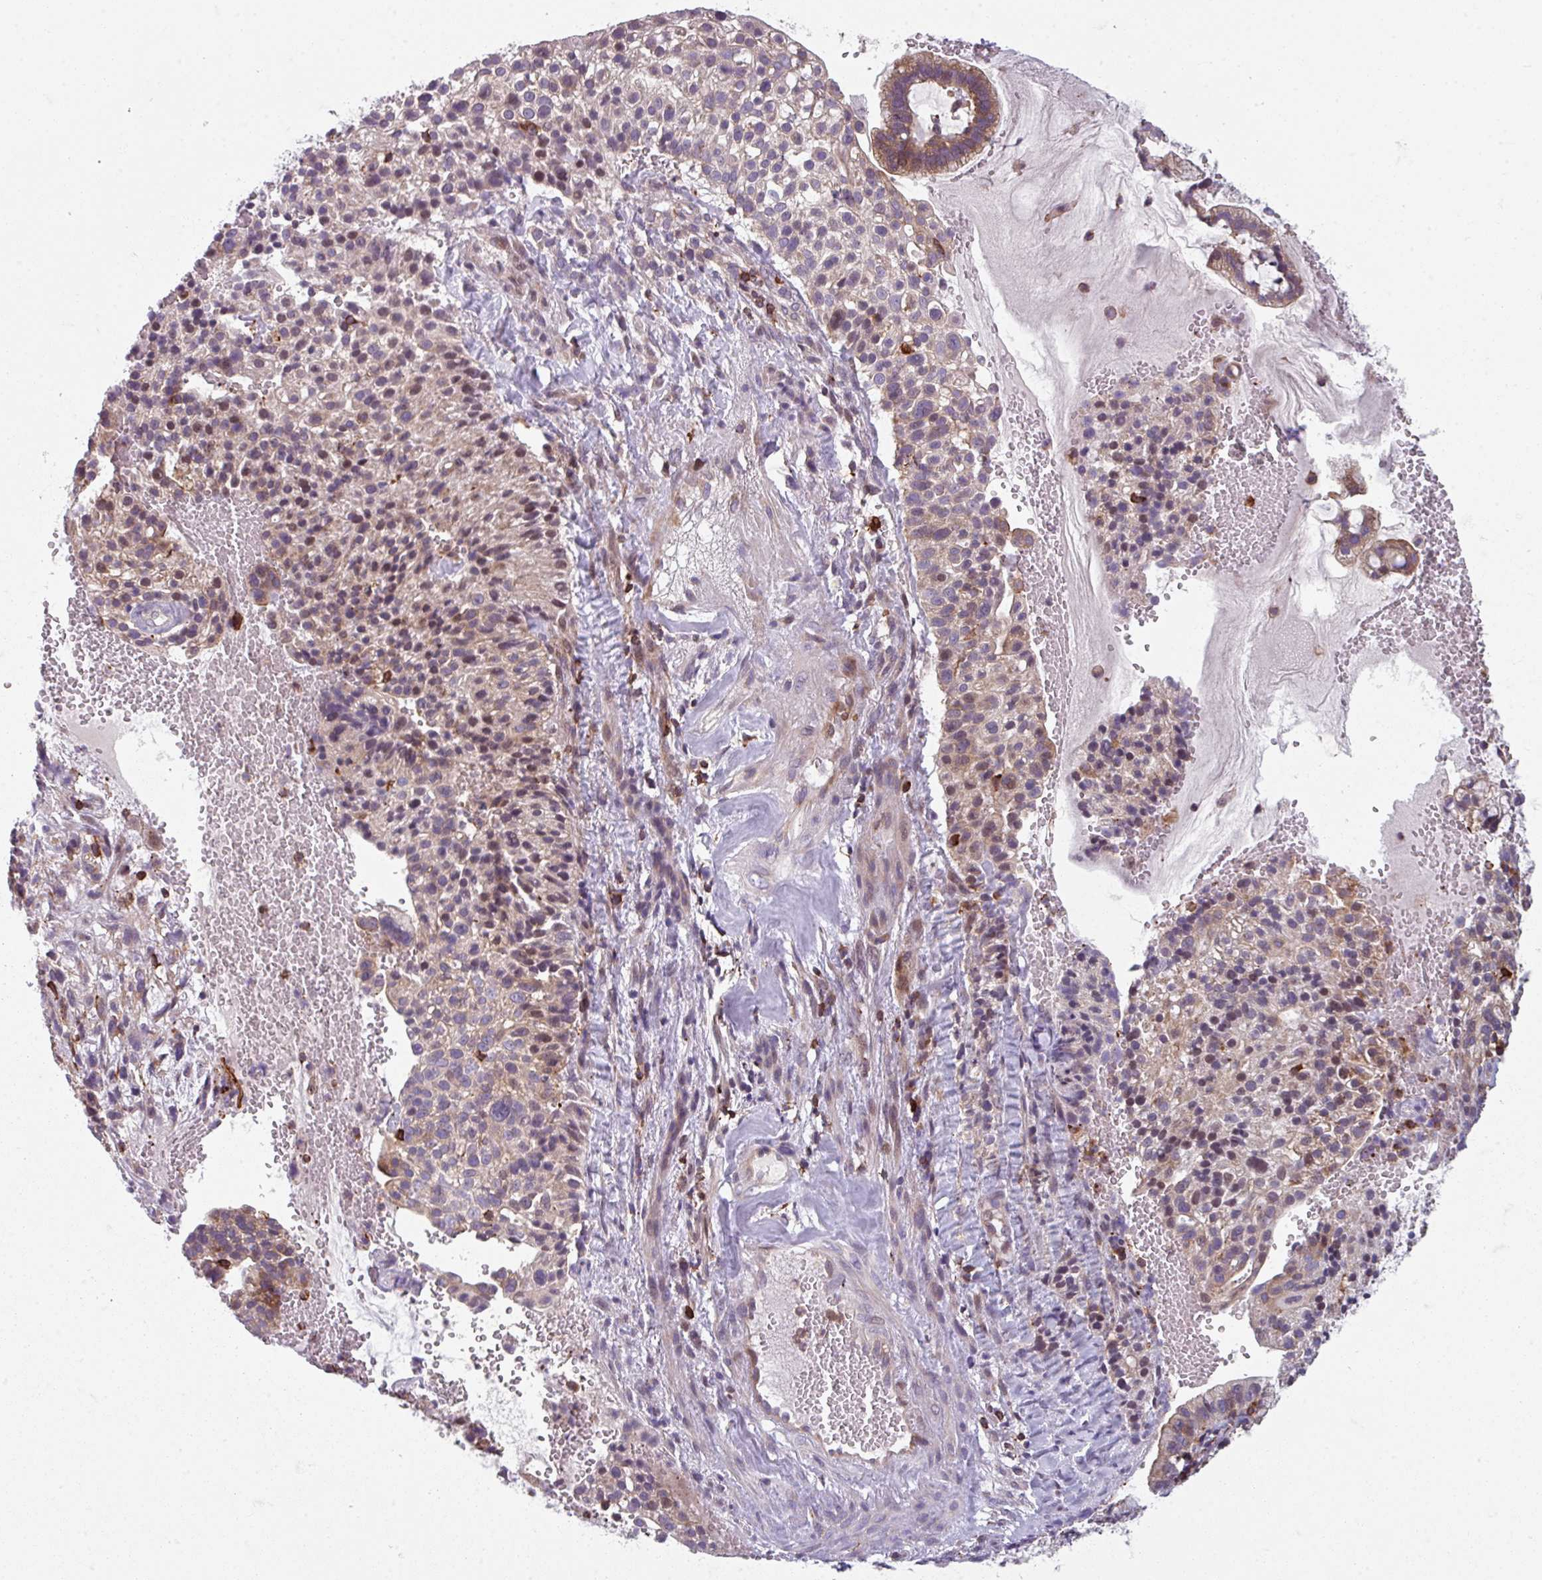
{"staining": {"intensity": "moderate", "quantity": "25%-75%", "location": "cytoplasmic/membranous"}, "tissue": "cervical cancer", "cell_type": "Tumor cells", "image_type": "cancer", "snomed": [{"axis": "morphology", "description": "Adenocarcinoma, NOS"}, {"axis": "topography", "description": "Cervix"}], "caption": "Cervical cancer (adenocarcinoma) stained for a protein (brown) shows moderate cytoplasmic/membranous positive expression in approximately 25%-75% of tumor cells.", "gene": "NEDD9", "patient": {"sex": "female", "age": 41}}